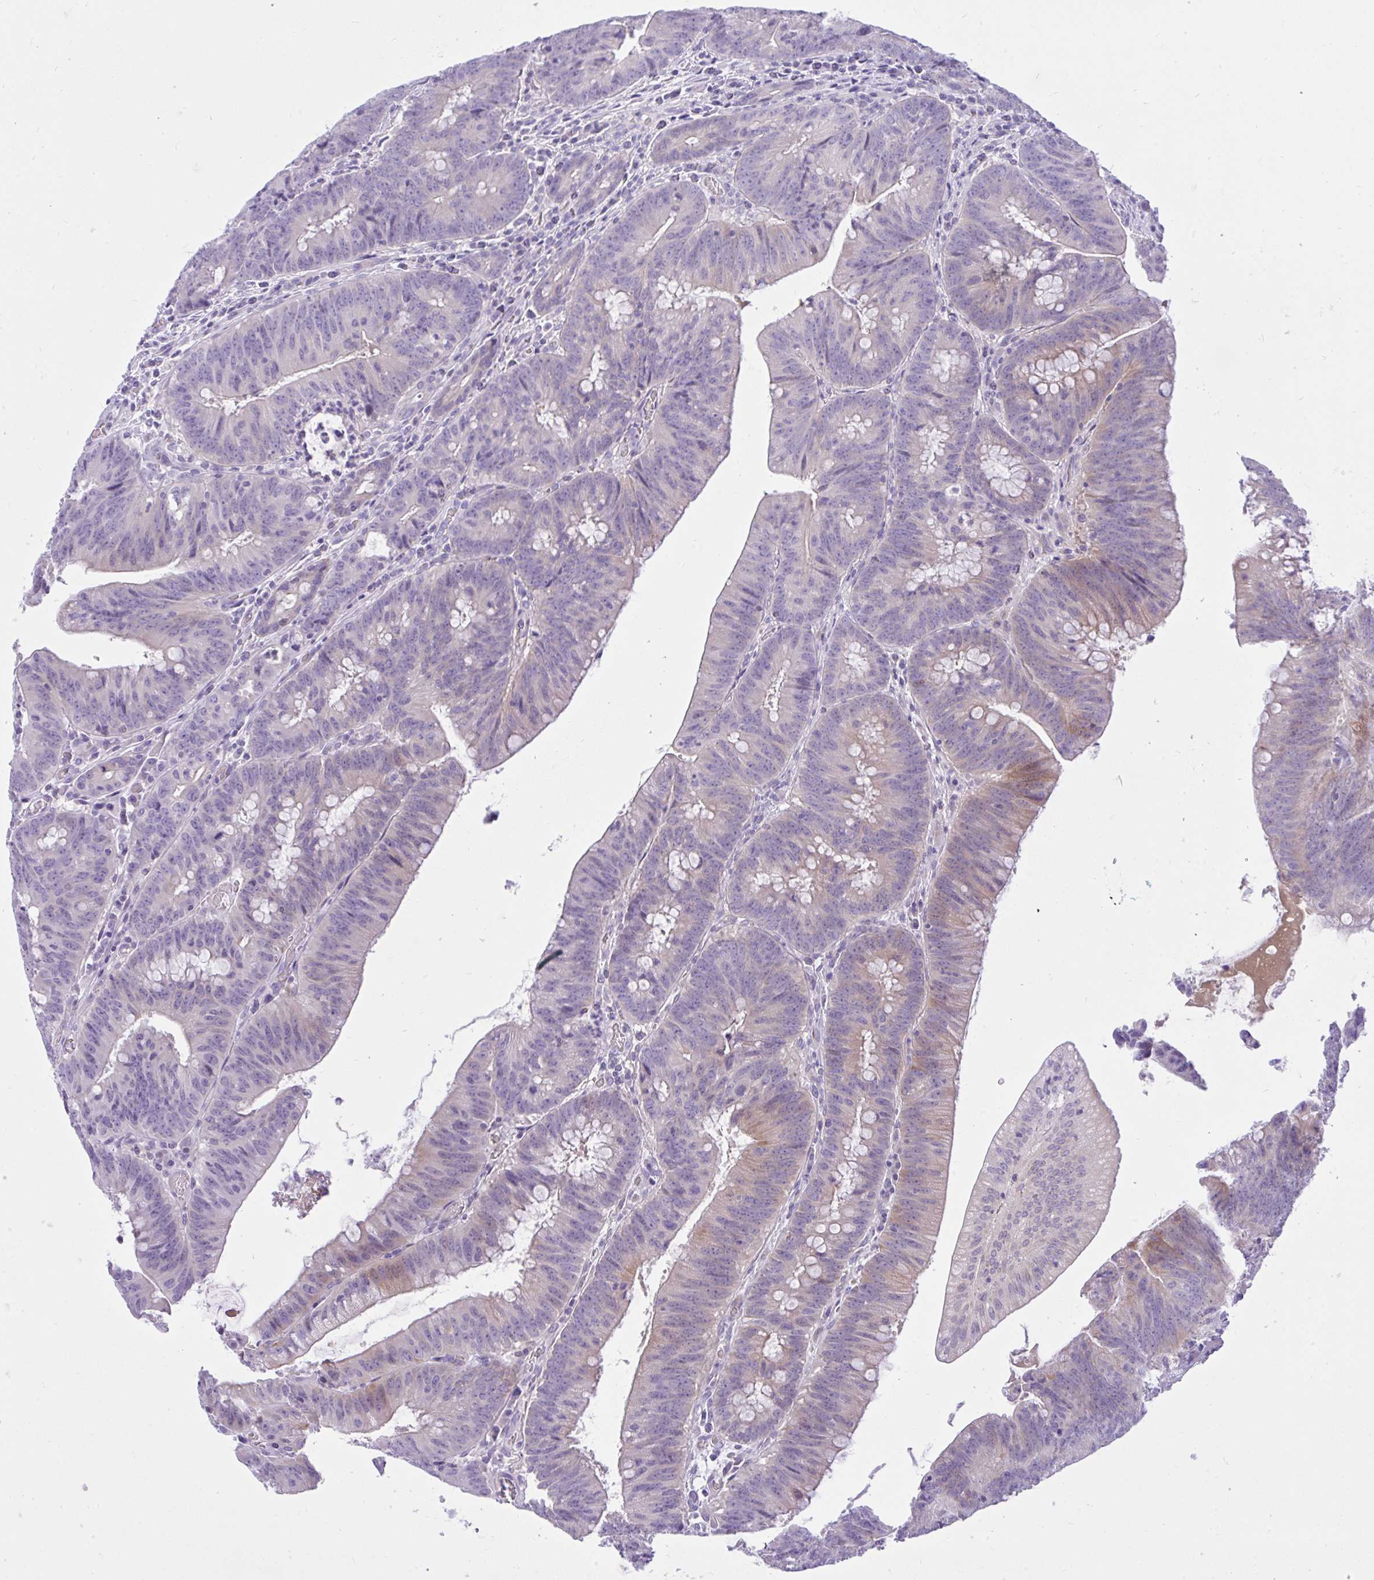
{"staining": {"intensity": "moderate", "quantity": "<25%", "location": "cytoplasmic/membranous"}, "tissue": "colorectal cancer", "cell_type": "Tumor cells", "image_type": "cancer", "snomed": [{"axis": "morphology", "description": "Adenocarcinoma, NOS"}, {"axis": "topography", "description": "Colon"}], "caption": "Colorectal adenocarcinoma stained with IHC reveals moderate cytoplasmic/membranous expression in about <25% of tumor cells.", "gene": "ZNF101", "patient": {"sex": "female", "age": 87}}